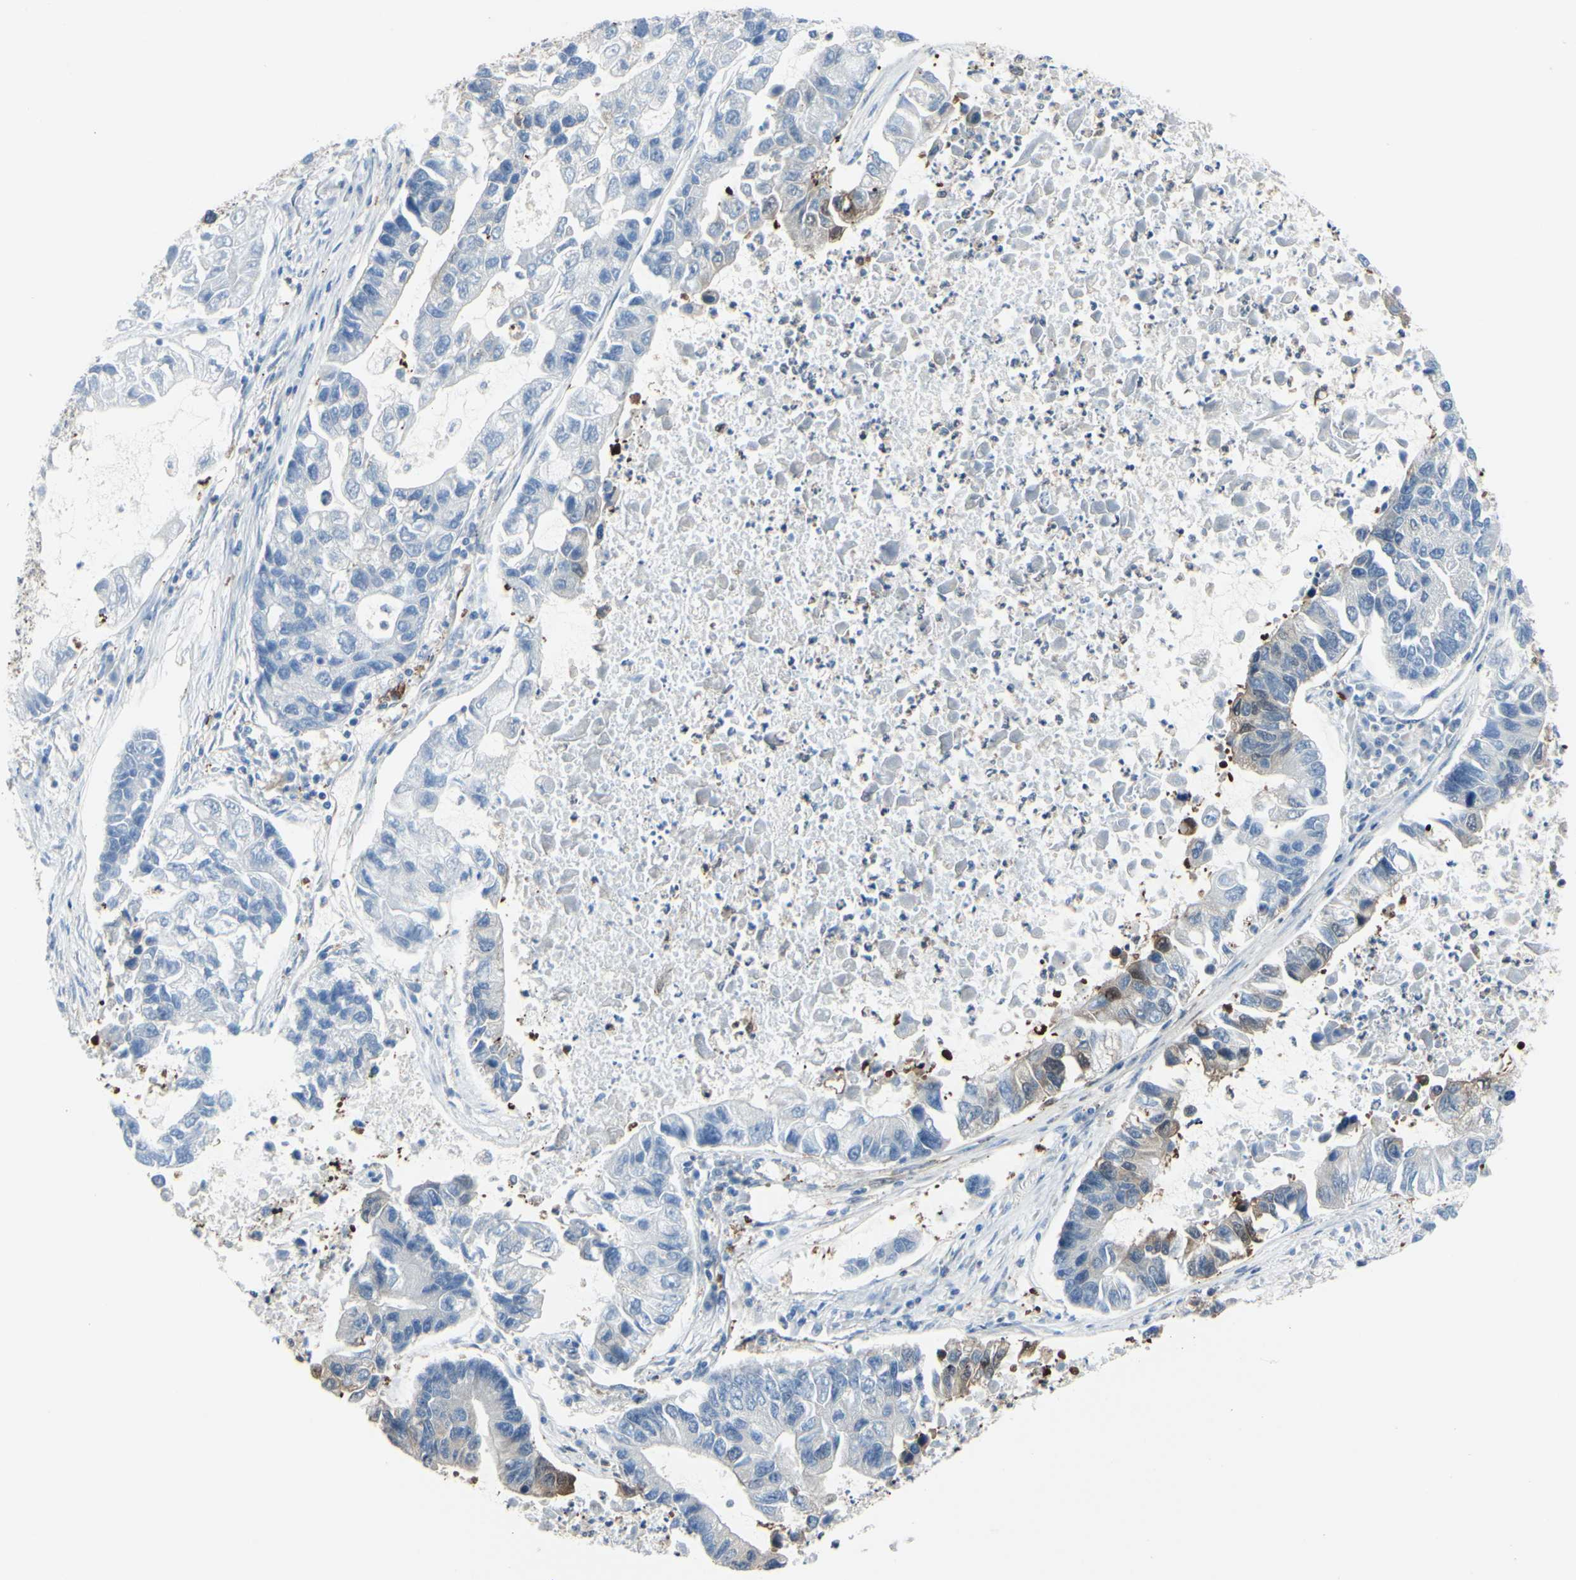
{"staining": {"intensity": "weak", "quantity": "<25%", "location": "cytoplasmic/membranous"}, "tissue": "lung cancer", "cell_type": "Tumor cells", "image_type": "cancer", "snomed": [{"axis": "morphology", "description": "Adenocarcinoma, NOS"}, {"axis": "topography", "description": "Lung"}], "caption": "DAB immunohistochemical staining of human lung cancer (adenocarcinoma) demonstrates no significant expression in tumor cells.", "gene": "UPK3B", "patient": {"sex": "female", "age": 51}}